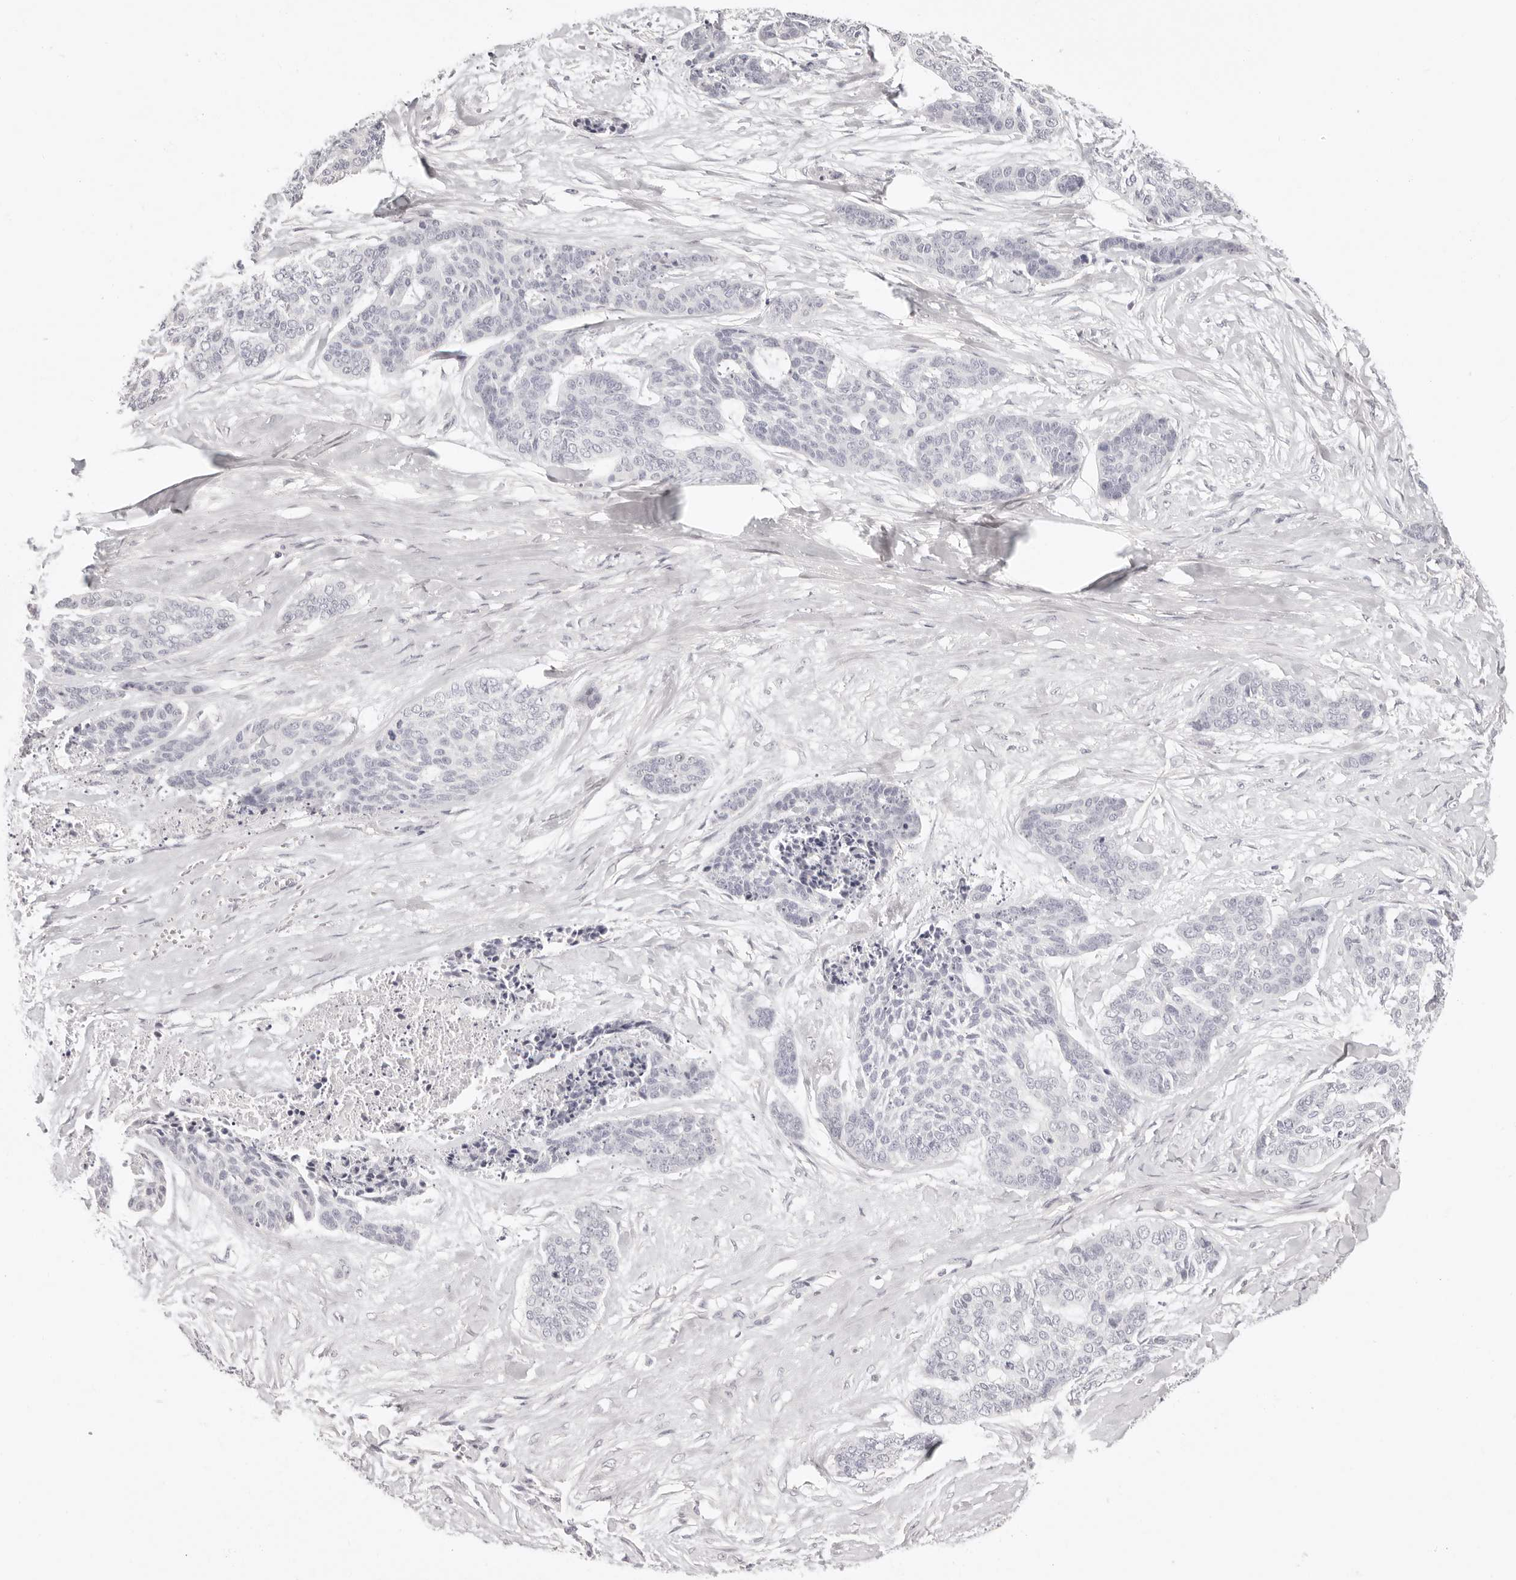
{"staining": {"intensity": "negative", "quantity": "none", "location": "none"}, "tissue": "skin cancer", "cell_type": "Tumor cells", "image_type": "cancer", "snomed": [{"axis": "morphology", "description": "Basal cell carcinoma"}, {"axis": "topography", "description": "Skin"}], "caption": "Human skin cancer (basal cell carcinoma) stained for a protein using IHC exhibits no staining in tumor cells.", "gene": "FABP1", "patient": {"sex": "female", "age": 64}}